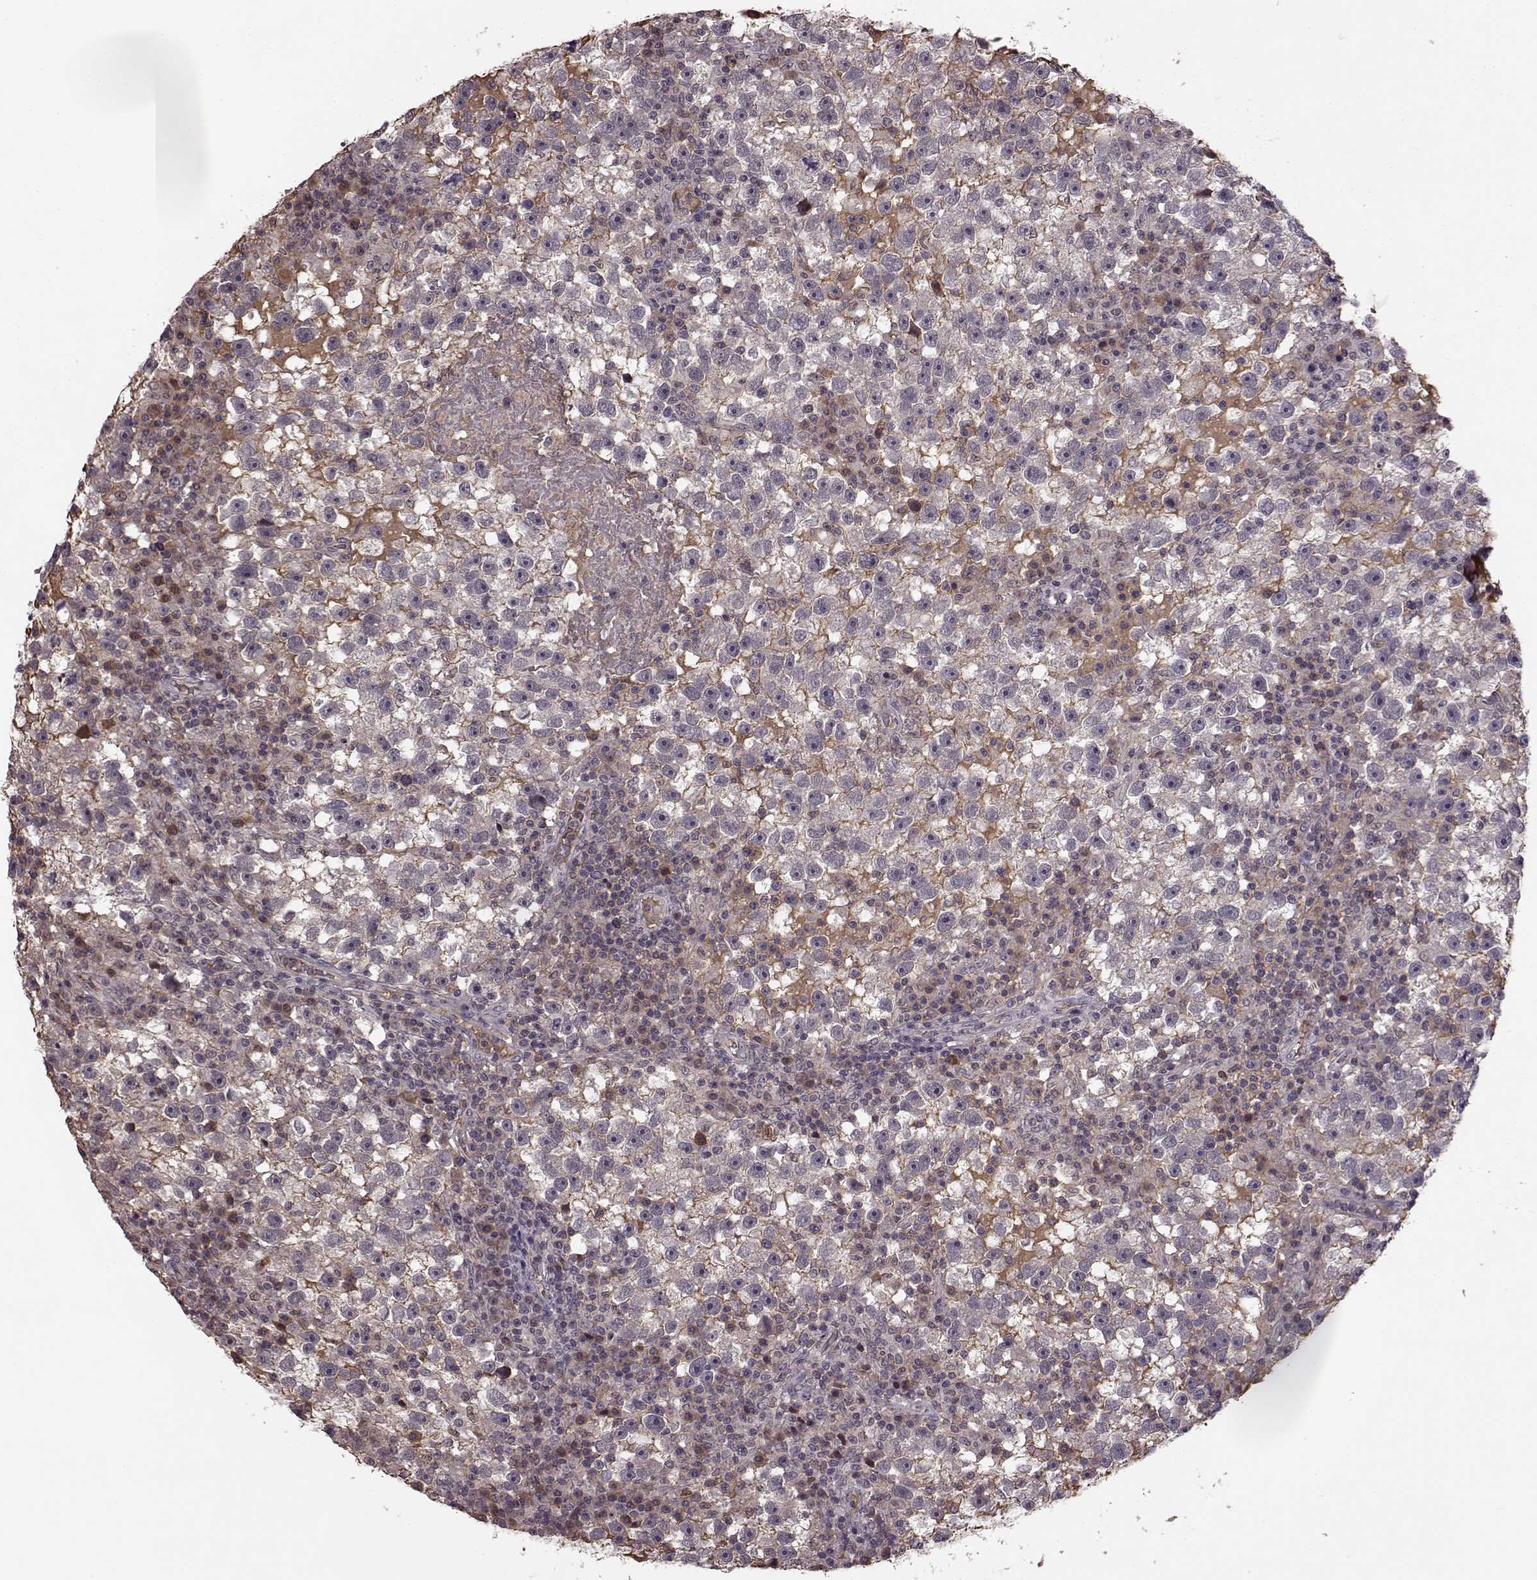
{"staining": {"intensity": "negative", "quantity": "none", "location": "none"}, "tissue": "testis cancer", "cell_type": "Tumor cells", "image_type": "cancer", "snomed": [{"axis": "morphology", "description": "Seminoma, NOS"}, {"axis": "topography", "description": "Testis"}], "caption": "The IHC micrograph has no significant expression in tumor cells of testis seminoma tissue.", "gene": "NRL", "patient": {"sex": "male", "age": 47}}